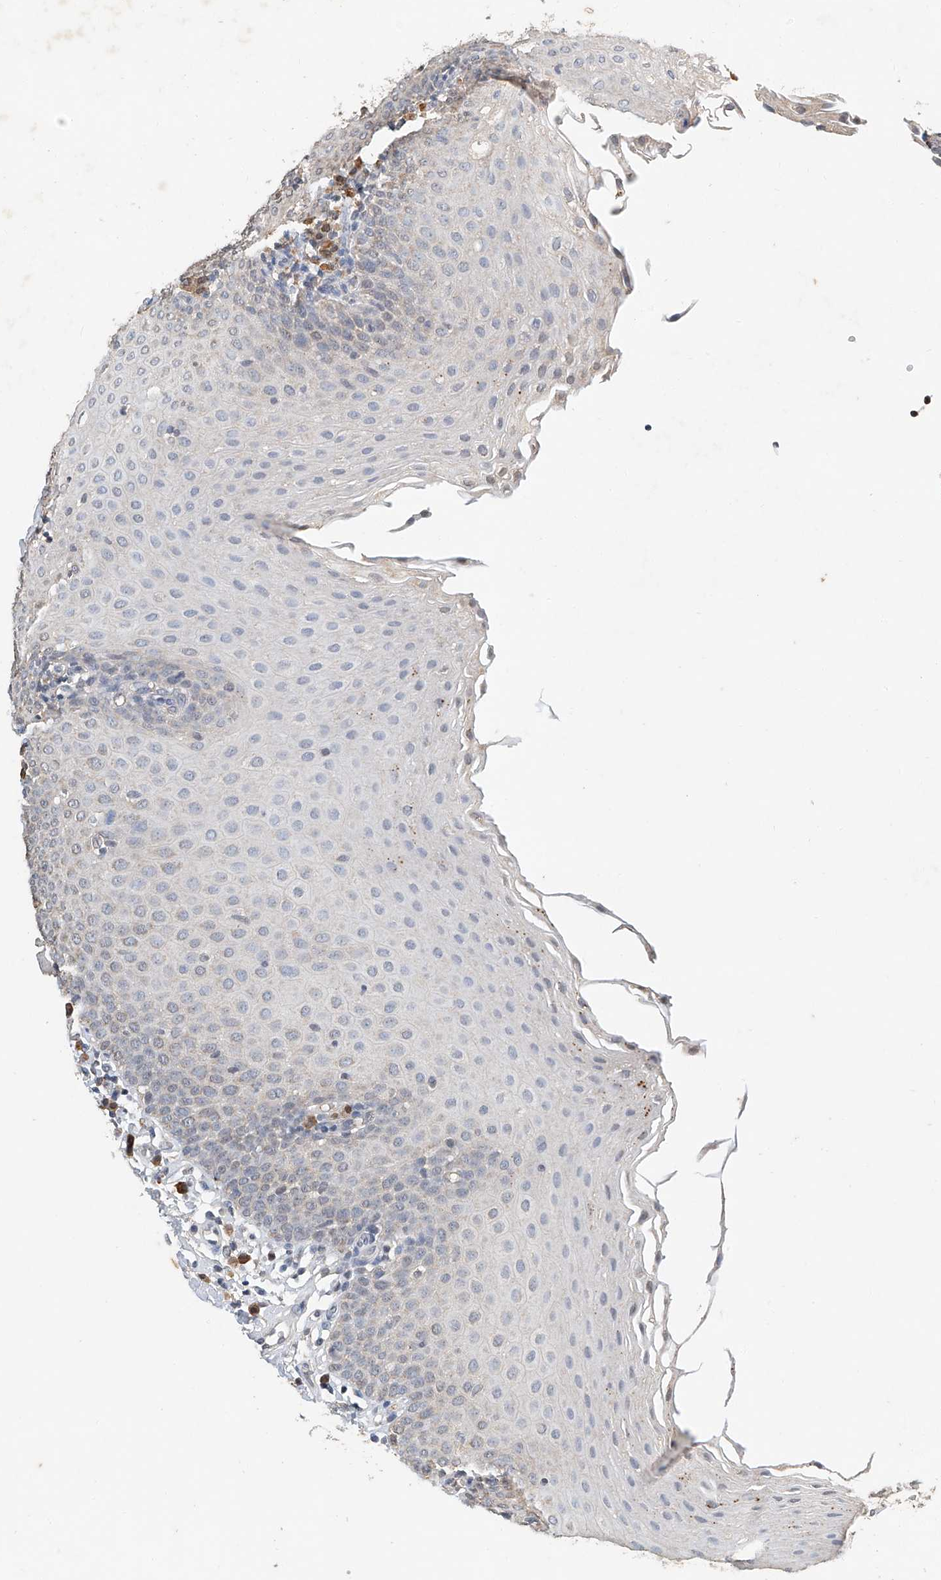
{"staining": {"intensity": "moderate", "quantity": "25%-75%", "location": "nuclear"}, "tissue": "tonsil", "cell_type": "Germinal center cells", "image_type": "normal", "snomed": [{"axis": "morphology", "description": "Normal tissue, NOS"}, {"axis": "topography", "description": "Tonsil"}], "caption": "Brown immunohistochemical staining in unremarkable human tonsil exhibits moderate nuclear positivity in about 25%-75% of germinal center cells. (Brightfield microscopy of DAB IHC at high magnification).", "gene": "CTDP1", "patient": {"sex": "female", "age": 19}}